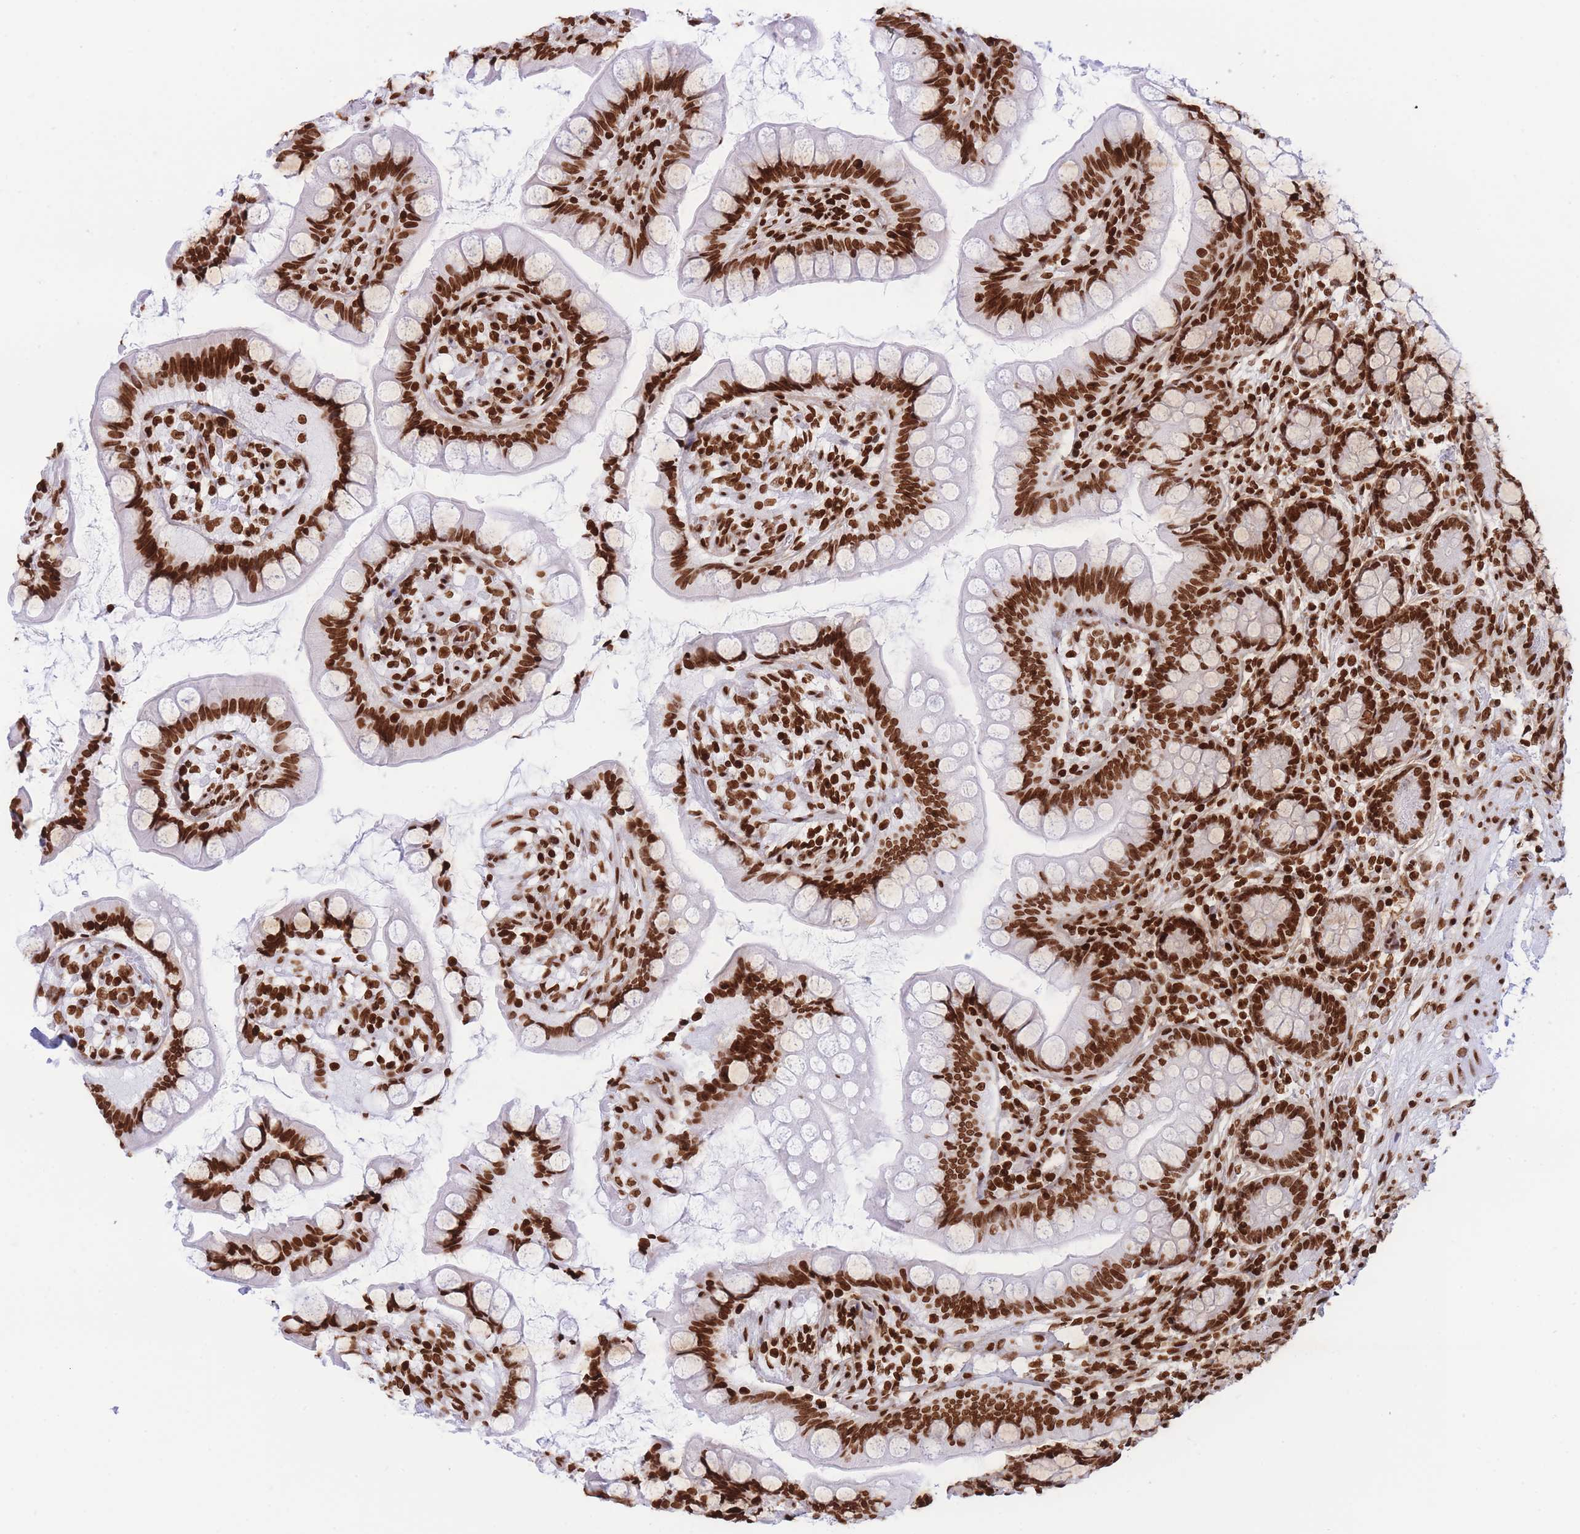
{"staining": {"intensity": "strong", "quantity": ">75%", "location": "nuclear"}, "tissue": "small intestine", "cell_type": "Glandular cells", "image_type": "normal", "snomed": [{"axis": "morphology", "description": "Normal tissue, NOS"}, {"axis": "topography", "description": "Small intestine"}], "caption": "Immunohistochemical staining of unremarkable human small intestine demonstrates high levels of strong nuclear staining in about >75% of glandular cells.", "gene": "H2BC10", "patient": {"sex": "male", "age": 70}}